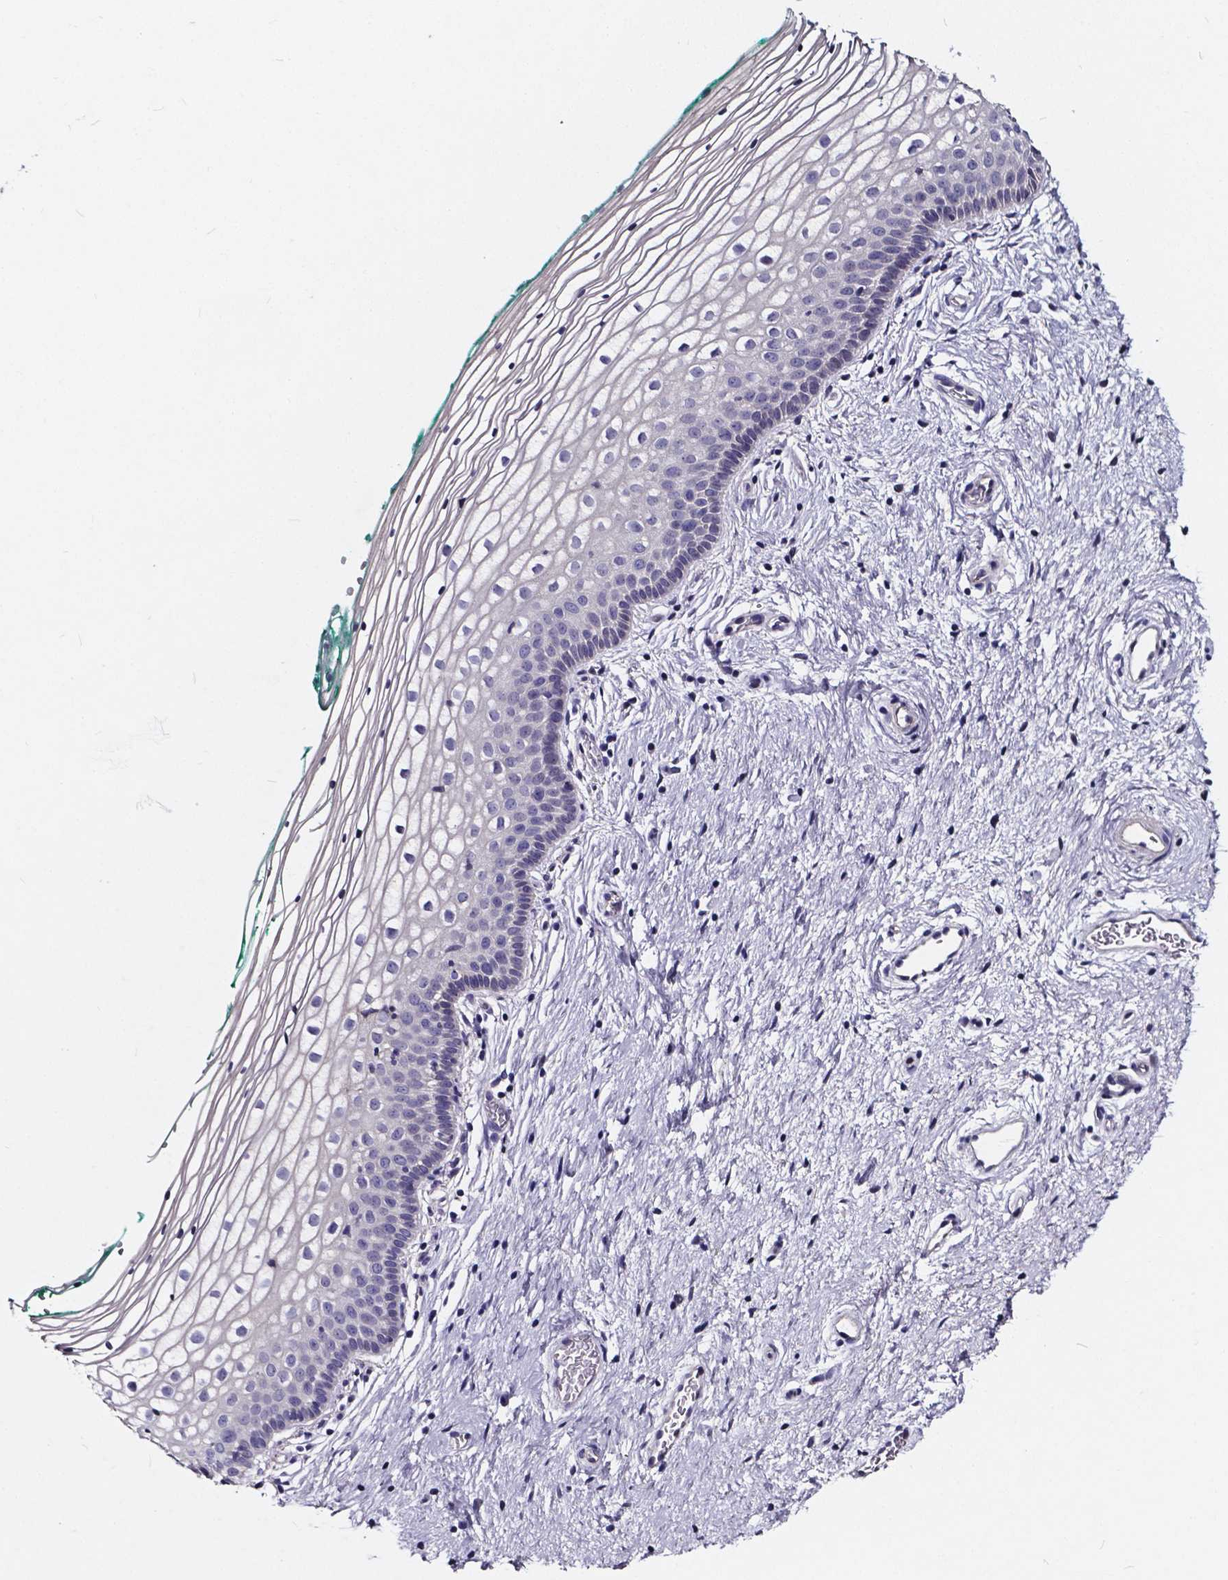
{"staining": {"intensity": "negative", "quantity": "none", "location": "none"}, "tissue": "vagina", "cell_type": "Squamous epithelial cells", "image_type": "normal", "snomed": [{"axis": "morphology", "description": "Normal tissue, NOS"}, {"axis": "topography", "description": "Vagina"}], "caption": "A high-resolution photomicrograph shows immunohistochemistry (IHC) staining of benign vagina, which exhibits no significant staining in squamous epithelial cells.", "gene": "SOWAHA", "patient": {"sex": "female", "age": 36}}